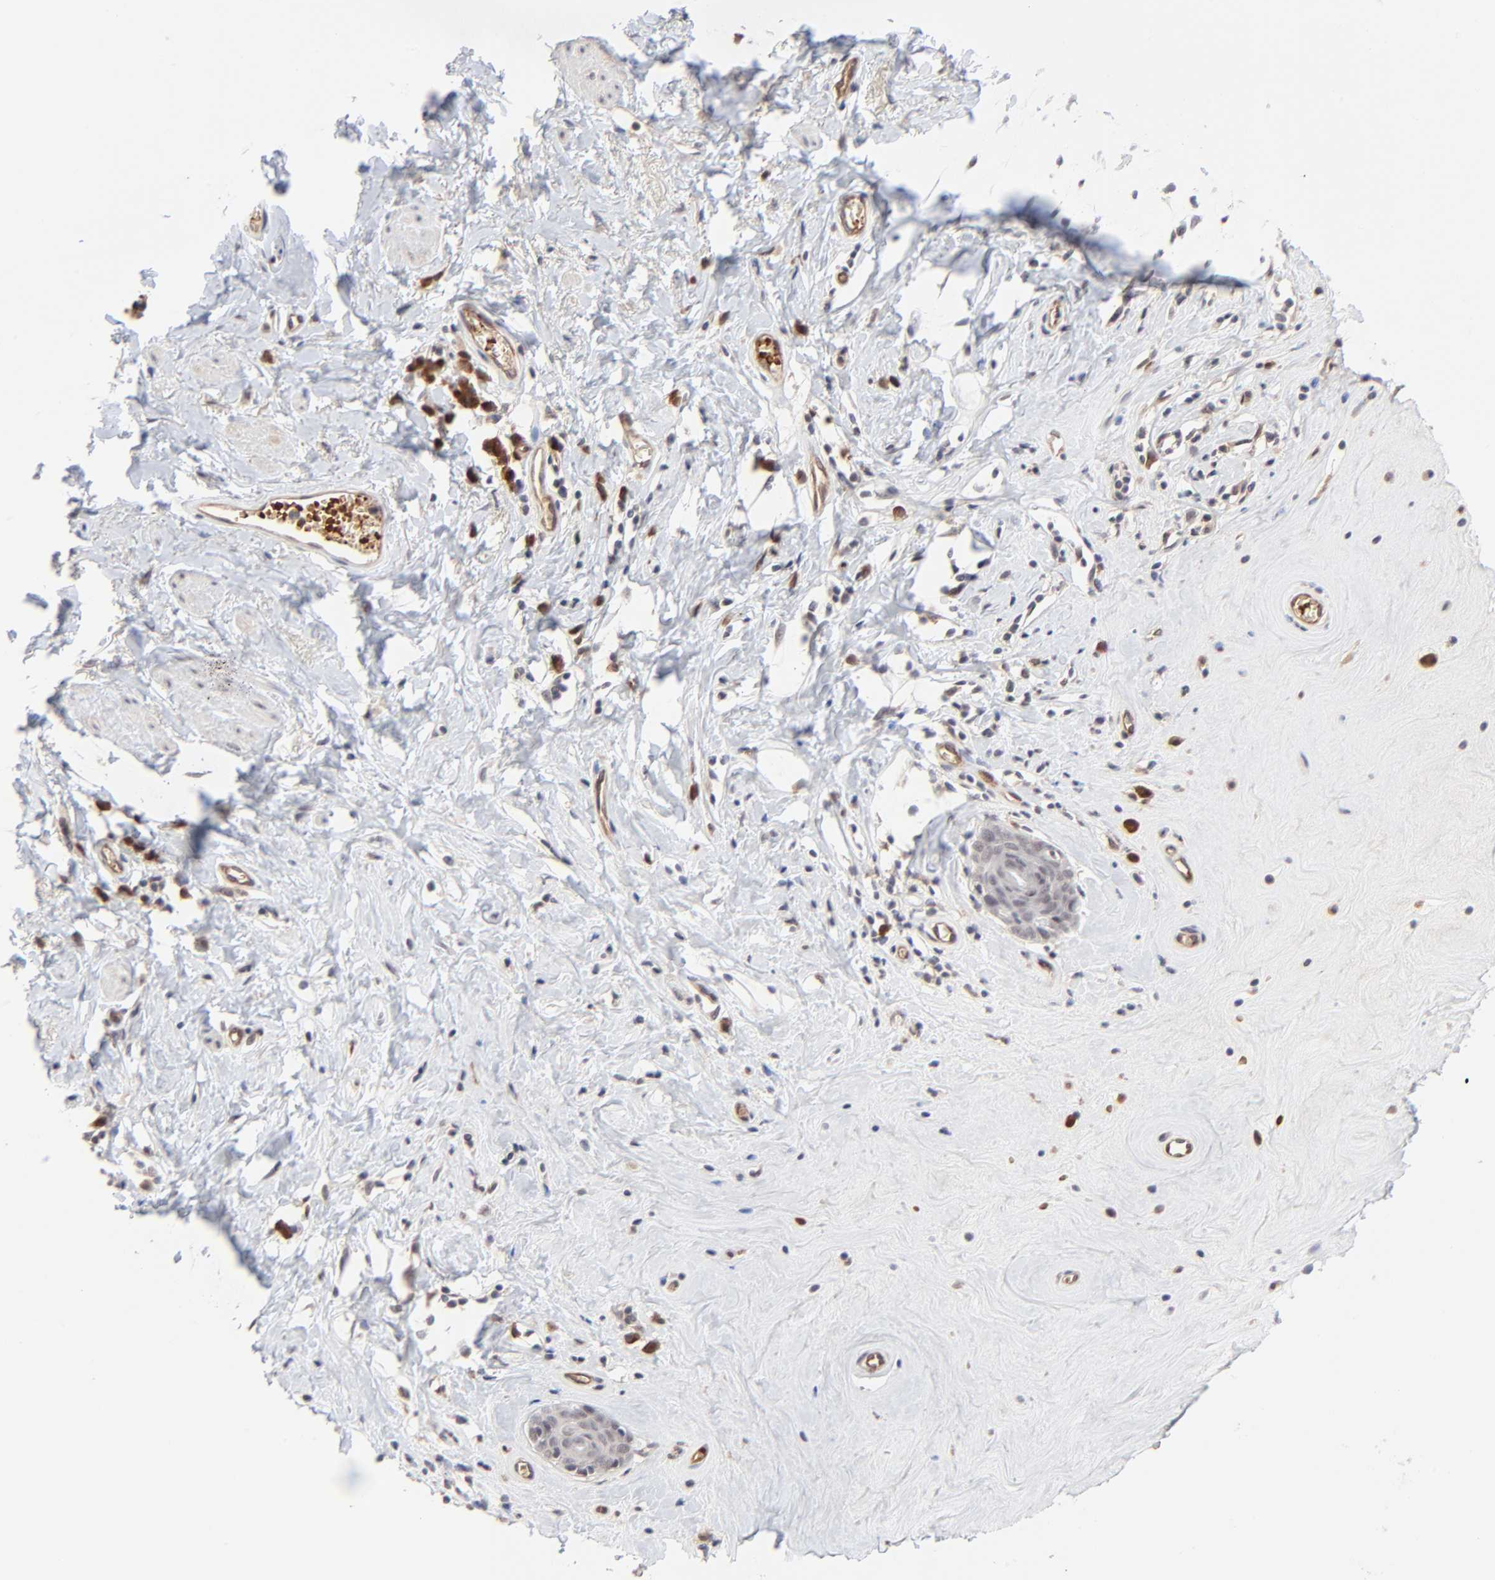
{"staining": {"intensity": "weak", "quantity": "25%-75%", "location": "cytoplasmic/membranous,nuclear"}, "tissue": "skin", "cell_type": "Epidermal cells", "image_type": "normal", "snomed": [{"axis": "morphology", "description": "Normal tissue, NOS"}, {"axis": "morphology", "description": "Inflammation, NOS"}, {"axis": "topography", "description": "Vulva"}], "caption": "IHC of normal human skin reveals low levels of weak cytoplasmic/membranous,nuclear staining in about 25%-75% of epidermal cells.", "gene": "CASP10", "patient": {"sex": "female", "age": 84}}